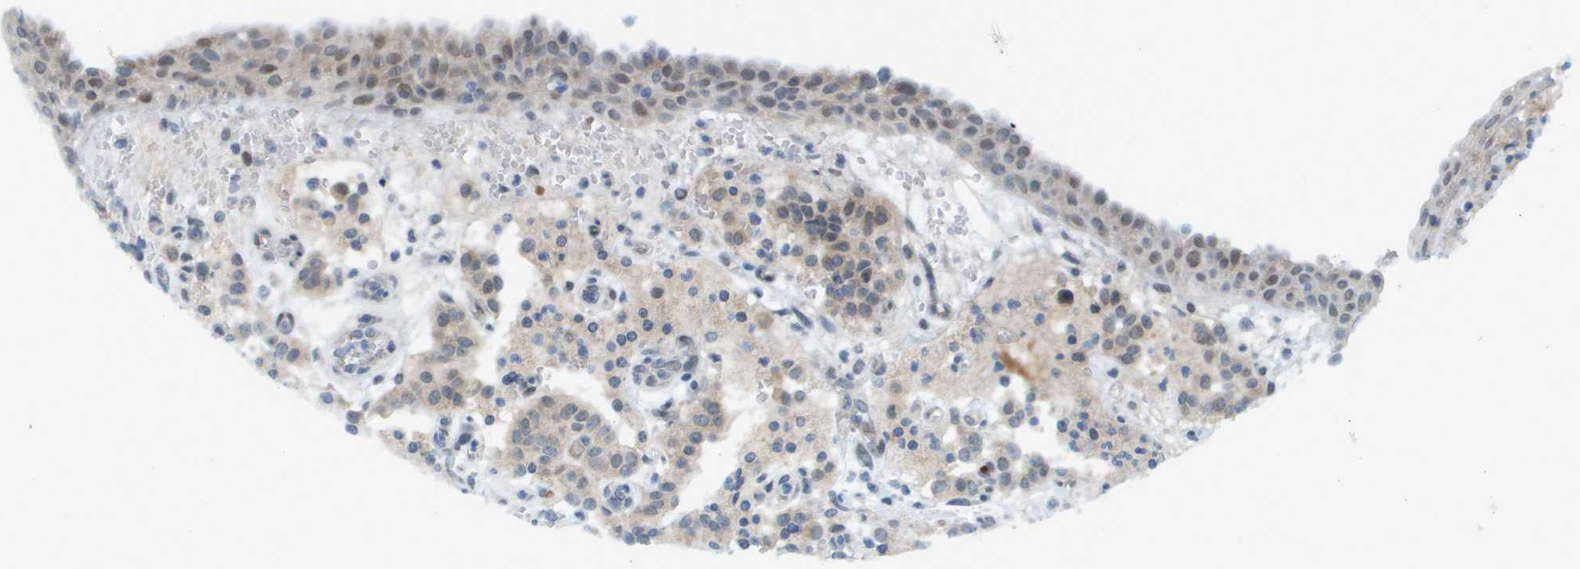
{"staining": {"intensity": "moderate", "quantity": "25%-75%", "location": "cytoplasmic/membranous,nuclear"}, "tissue": "carcinoid", "cell_type": "Tumor cells", "image_type": "cancer", "snomed": [{"axis": "morphology", "description": "Carcinoid, malignant, NOS"}, {"axis": "topography", "description": "Lung"}], "caption": "Malignant carcinoid was stained to show a protein in brown. There is medium levels of moderate cytoplasmic/membranous and nuclear staining in approximately 25%-75% of tumor cells. Nuclei are stained in blue.", "gene": "CACNB4", "patient": {"sex": "male", "age": 30}}